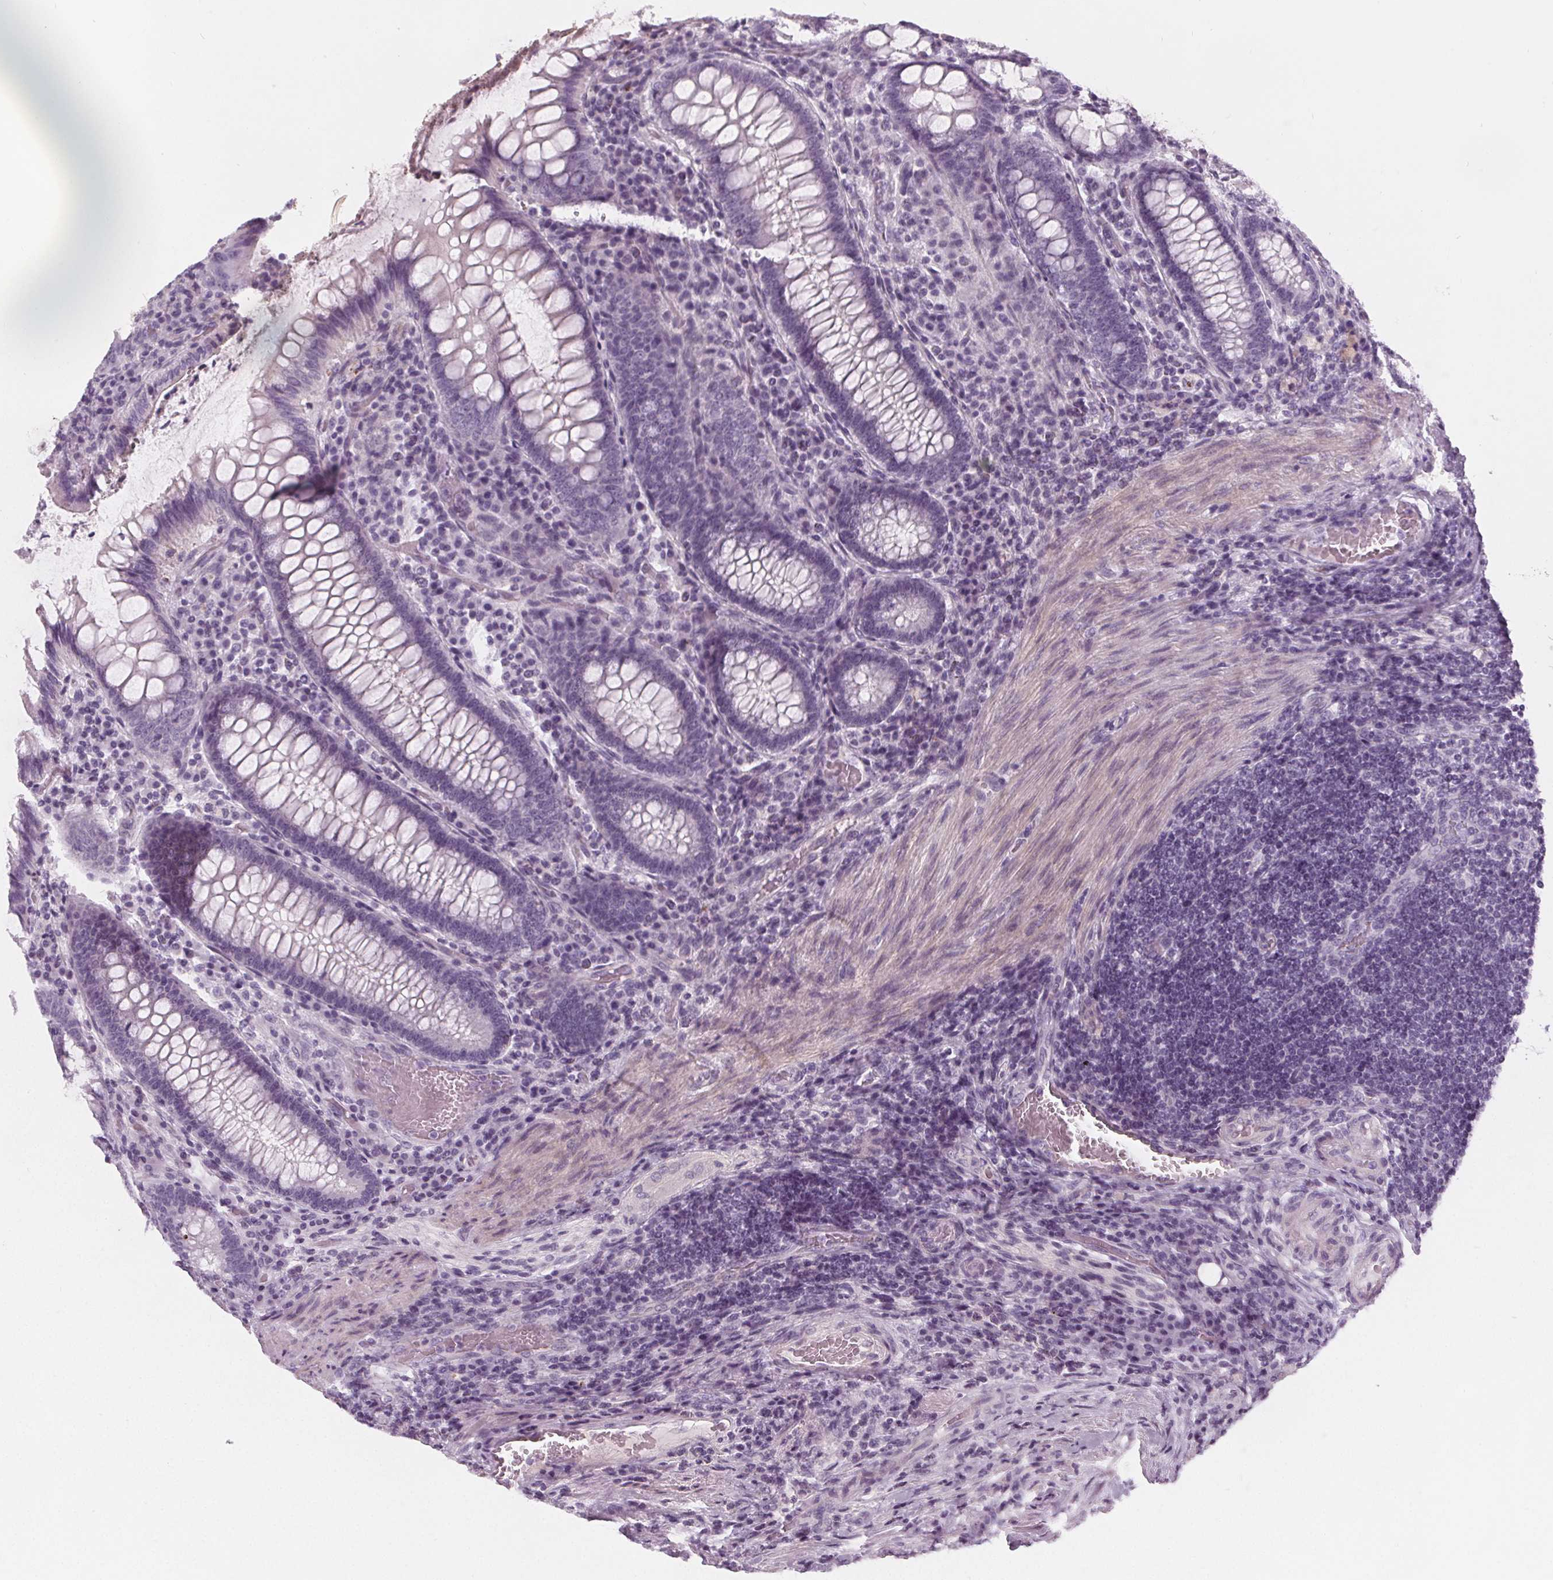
{"staining": {"intensity": "negative", "quantity": "none", "location": "none"}, "tissue": "colorectal cancer", "cell_type": "Tumor cells", "image_type": "cancer", "snomed": [{"axis": "morphology", "description": "Adenocarcinoma, NOS"}, {"axis": "topography", "description": "Colon"}], "caption": "IHC image of neoplastic tissue: colorectal adenocarcinoma stained with DAB (3,3'-diaminobenzidine) displays no significant protein positivity in tumor cells.", "gene": "SLC5A12", "patient": {"sex": "female", "age": 43}}